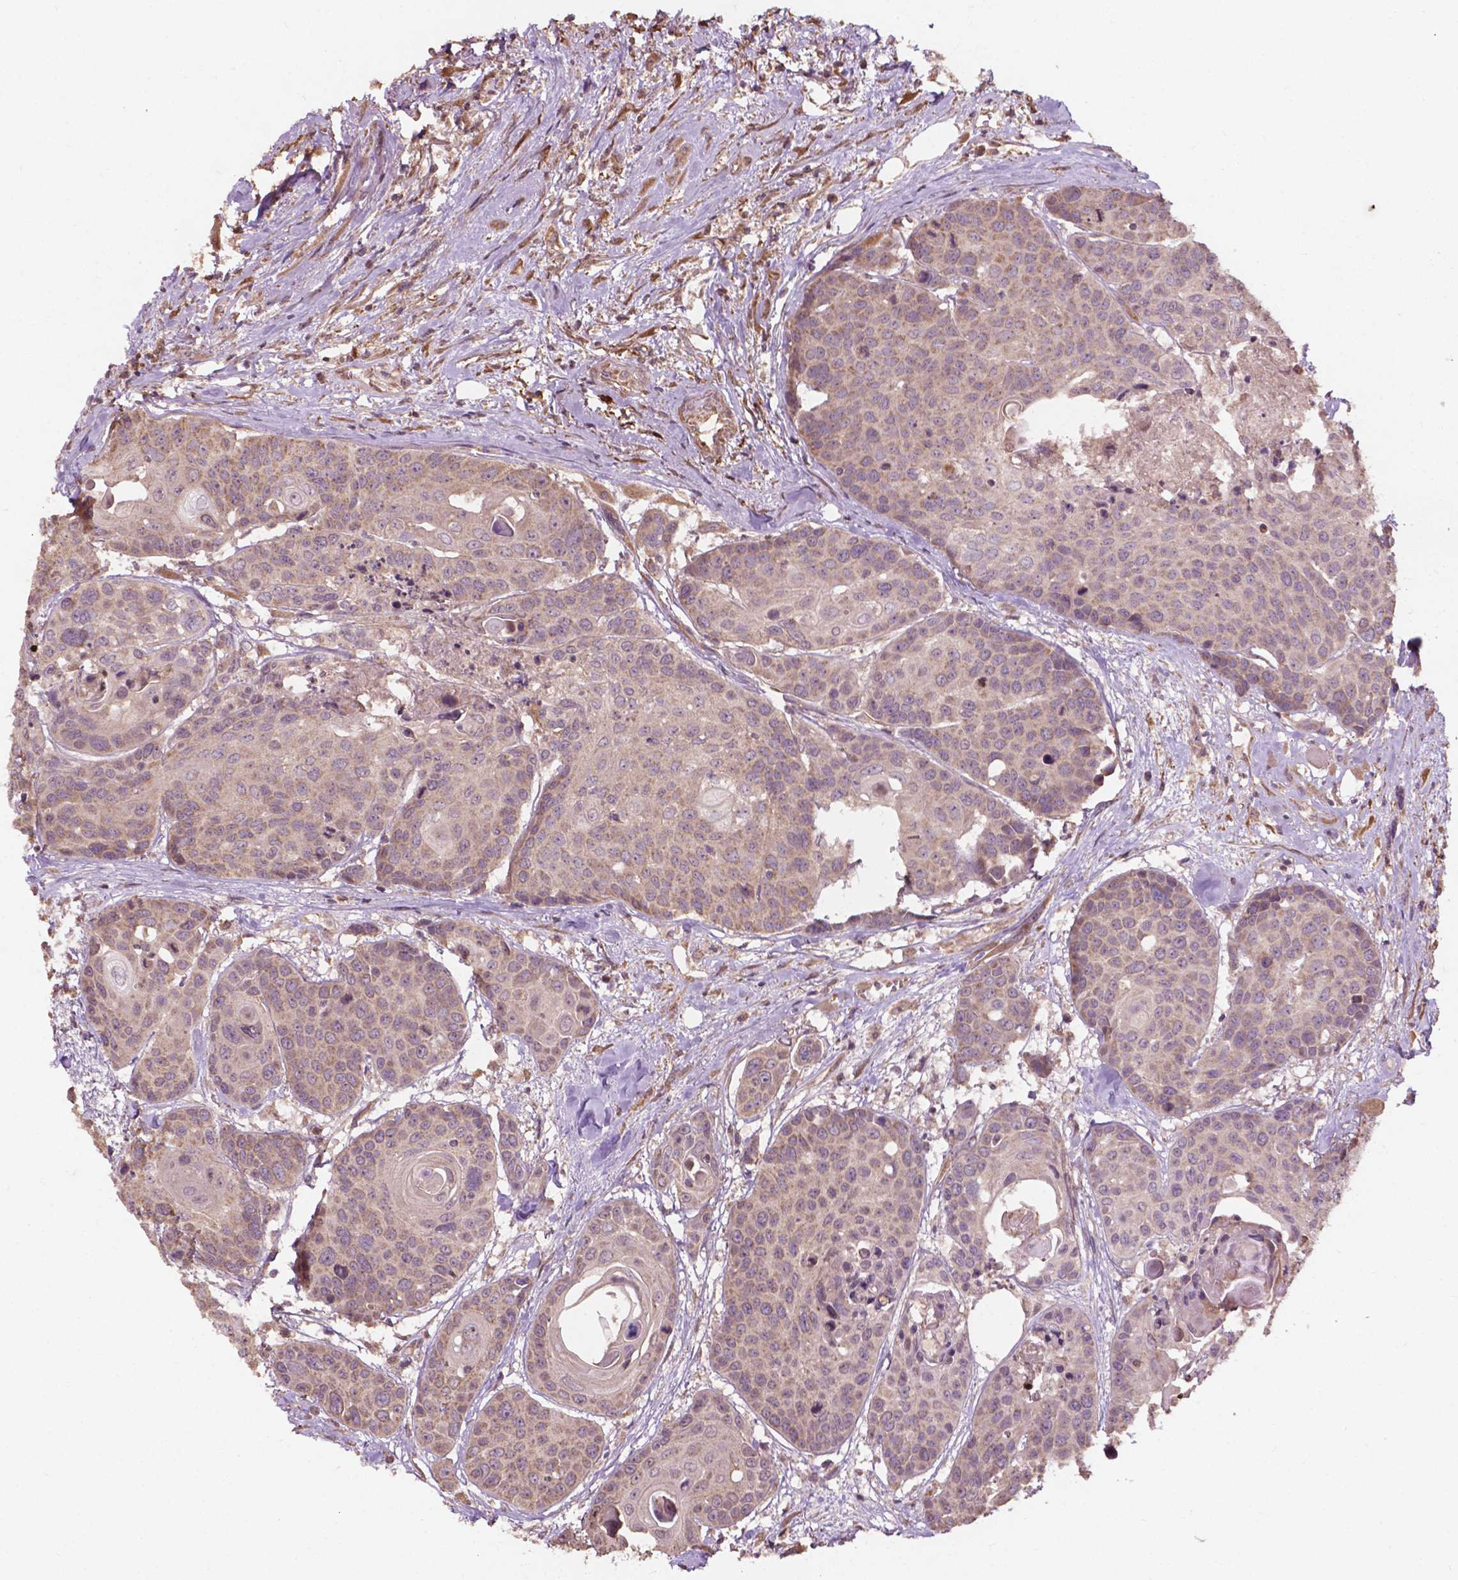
{"staining": {"intensity": "weak", "quantity": "25%-75%", "location": "cytoplasmic/membranous"}, "tissue": "head and neck cancer", "cell_type": "Tumor cells", "image_type": "cancer", "snomed": [{"axis": "morphology", "description": "Squamous cell carcinoma, NOS"}, {"axis": "topography", "description": "Oral tissue"}, {"axis": "topography", "description": "Head-Neck"}], "caption": "Protein staining exhibits weak cytoplasmic/membranous expression in approximately 25%-75% of tumor cells in head and neck squamous cell carcinoma.", "gene": "CDC42BPA", "patient": {"sex": "male", "age": 56}}